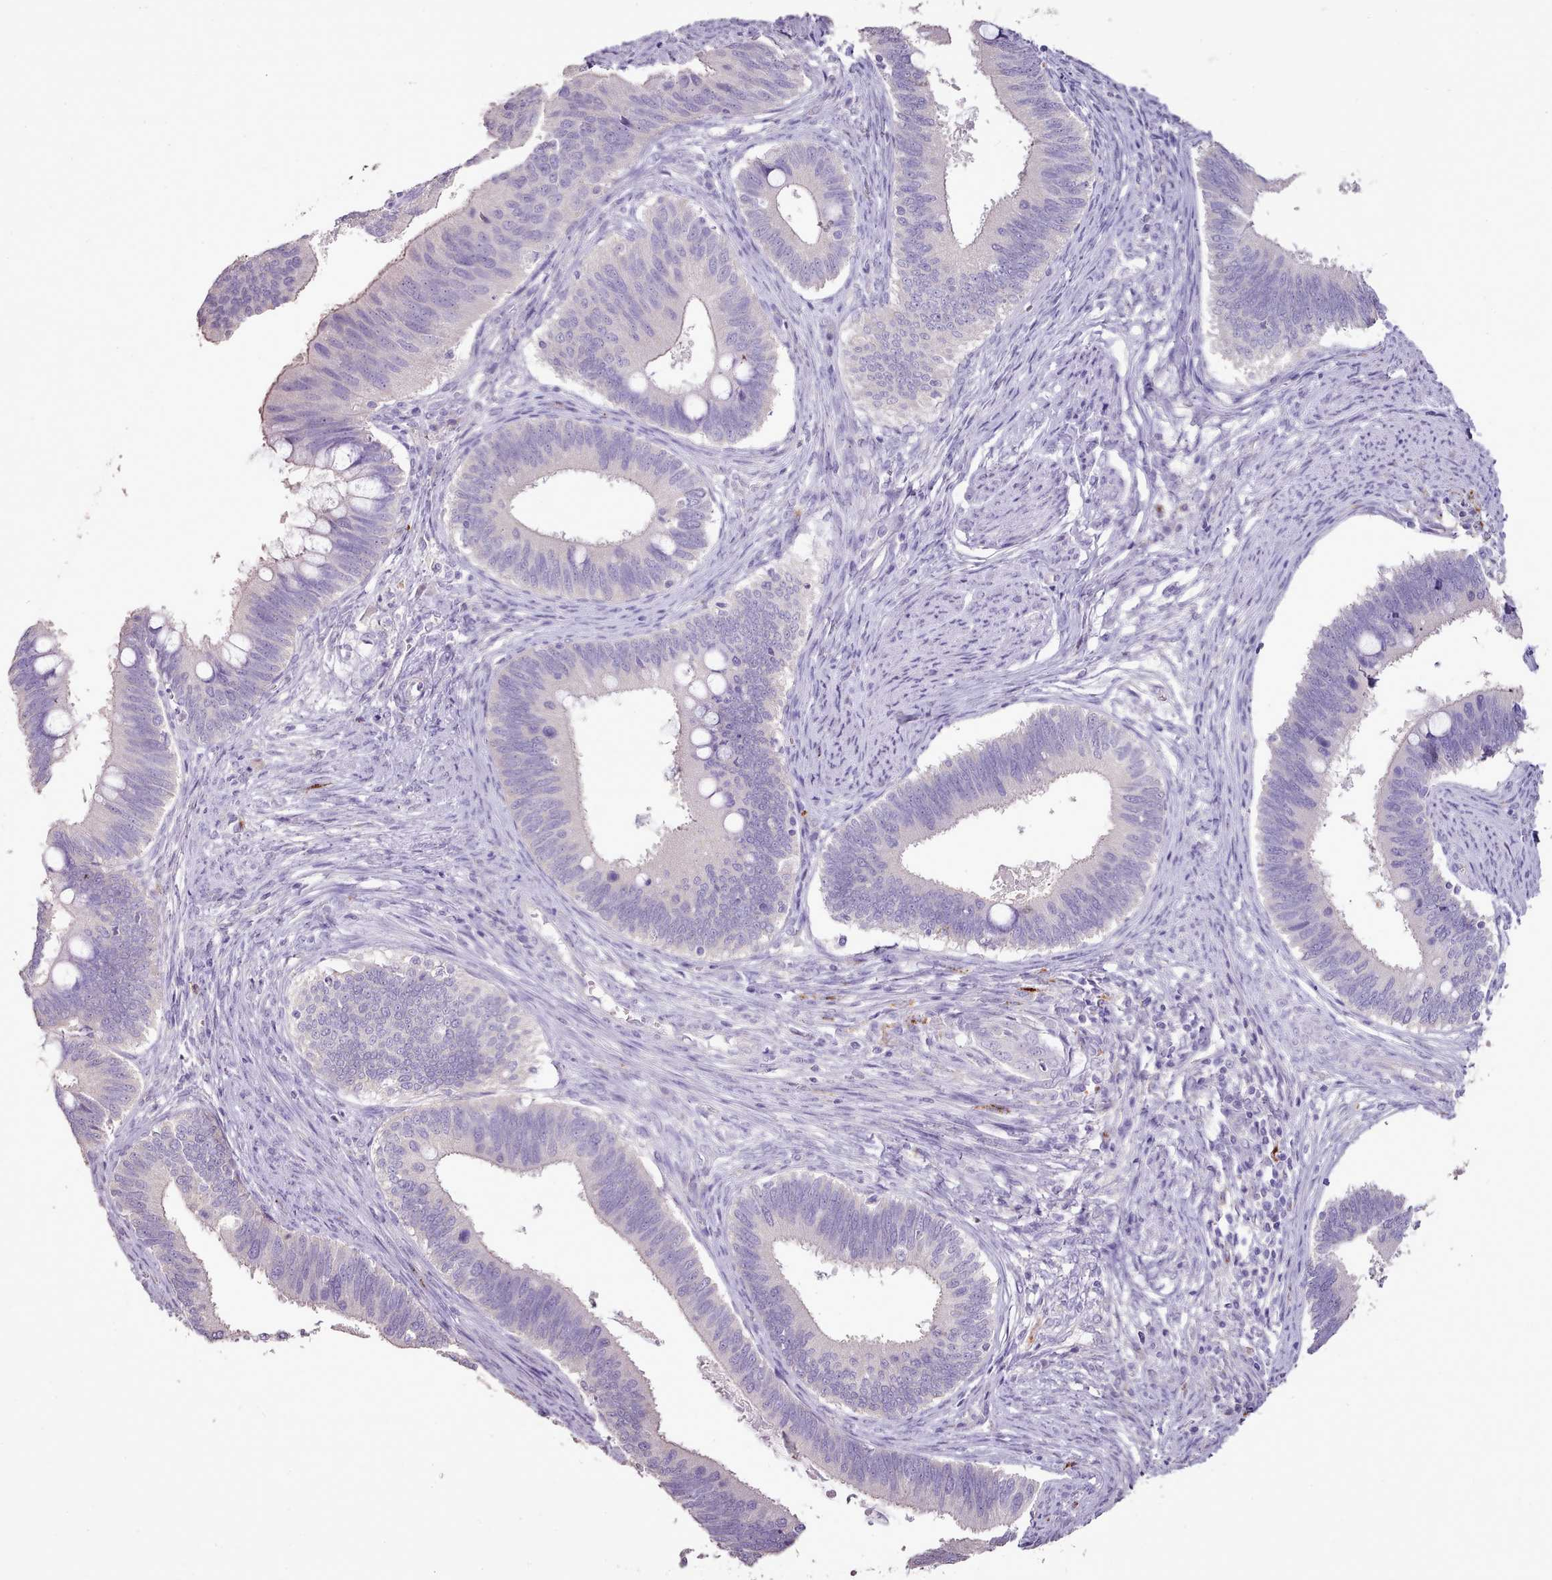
{"staining": {"intensity": "negative", "quantity": "none", "location": "none"}, "tissue": "cervical cancer", "cell_type": "Tumor cells", "image_type": "cancer", "snomed": [{"axis": "morphology", "description": "Adenocarcinoma, NOS"}, {"axis": "topography", "description": "Cervix"}], "caption": "The image exhibits no significant expression in tumor cells of adenocarcinoma (cervical).", "gene": "BLOC1S2", "patient": {"sex": "female", "age": 42}}